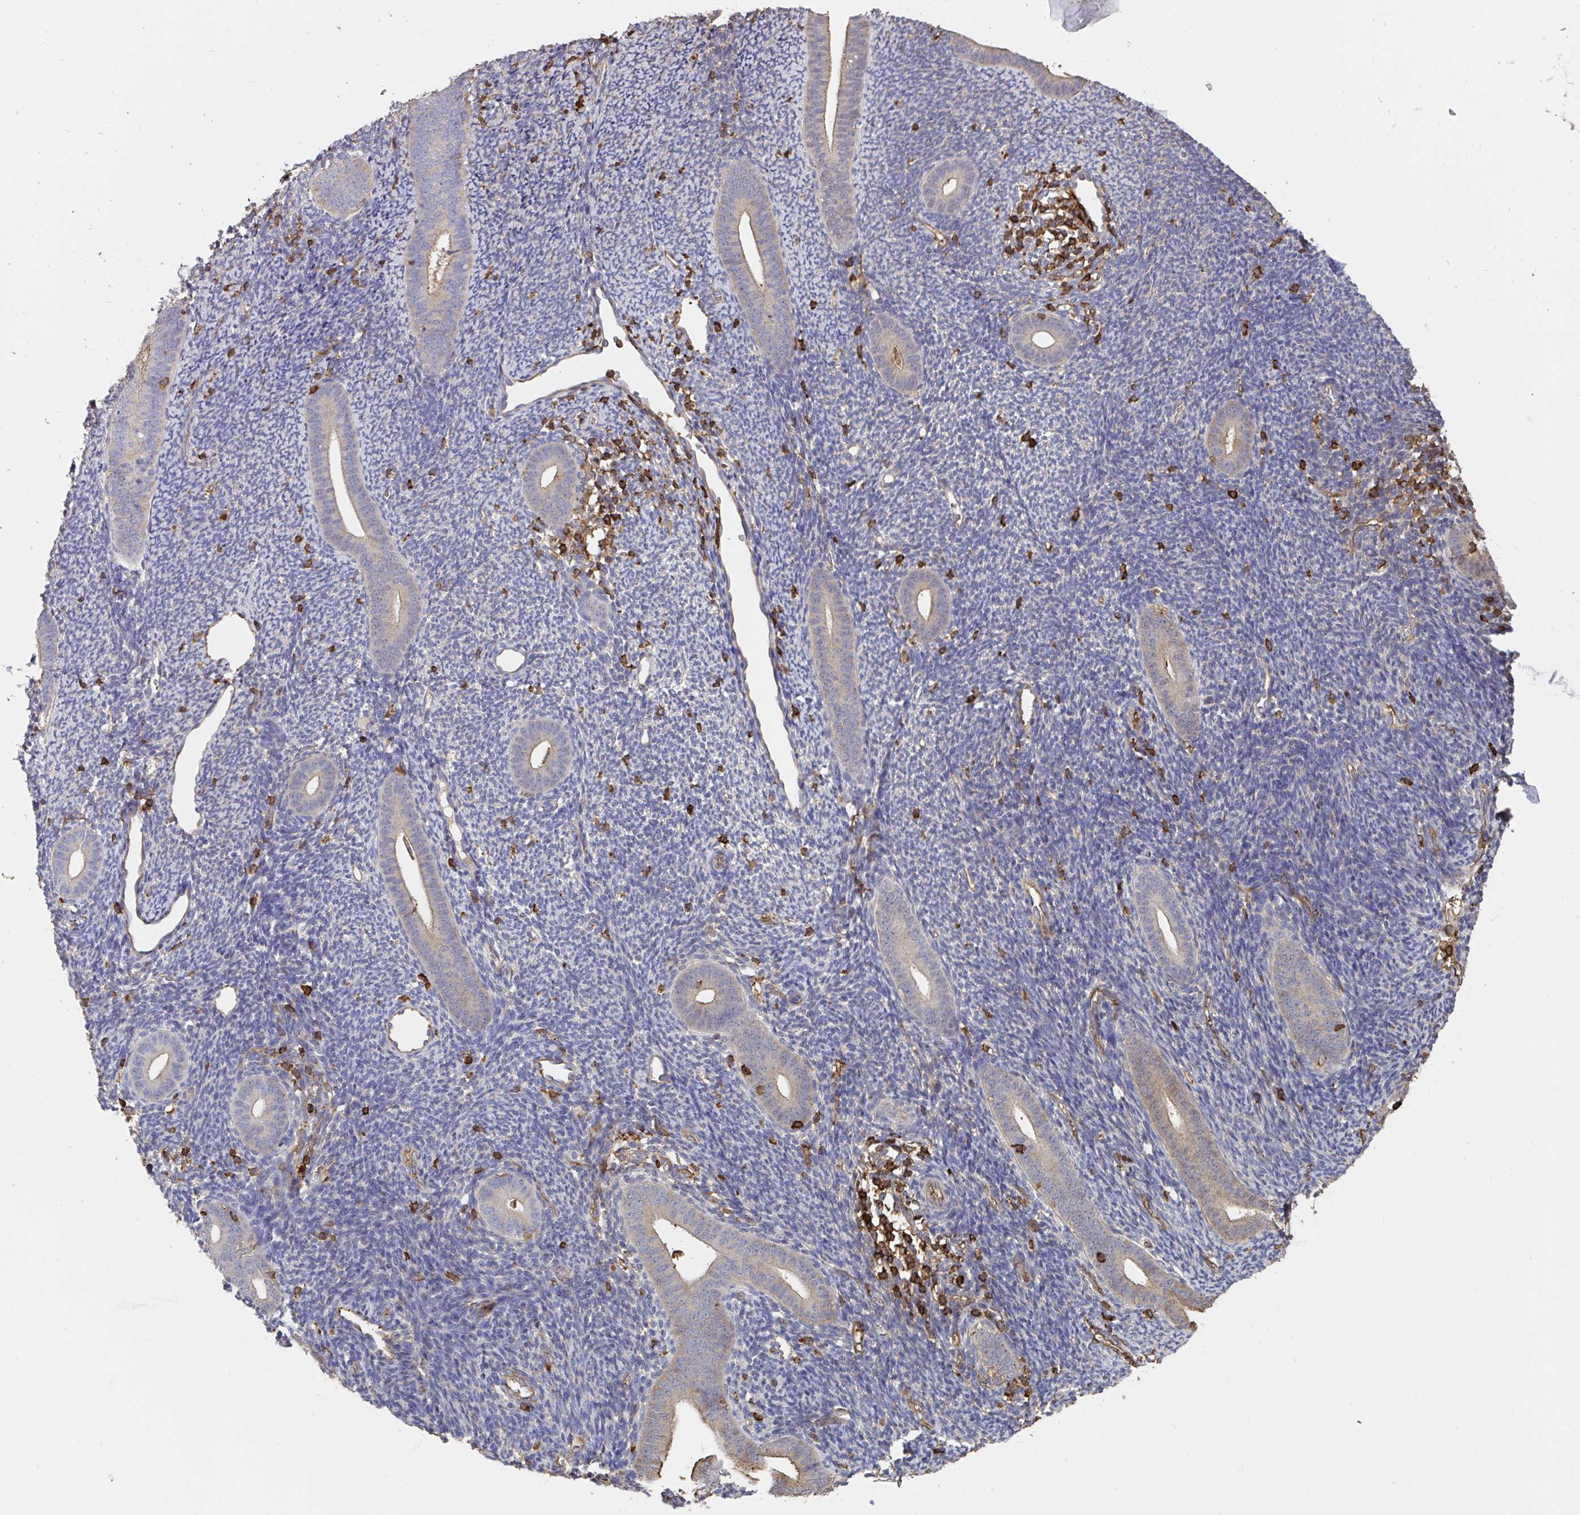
{"staining": {"intensity": "negative", "quantity": "none", "location": "none"}, "tissue": "endometrium", "cell_type": "Cells in endometrial stroma", "image_type": "normal", "snomed": [{"axis": "morphology", "description": "Normal tissue, NOS"}, {"axis": "topography", "description": "Endometrium"}], "caption": "Benign endometrium was stained to show a protein in brown. There is no significant staining in cells in endometrial stroma. The staining was performed using DAB to visualize the protein expression in brown, while the nuclei were stained in blue with hematoxylin (Magnification: 20x).", "gene": "CFL1", "patient": {"sex": "female", "age": 39}}